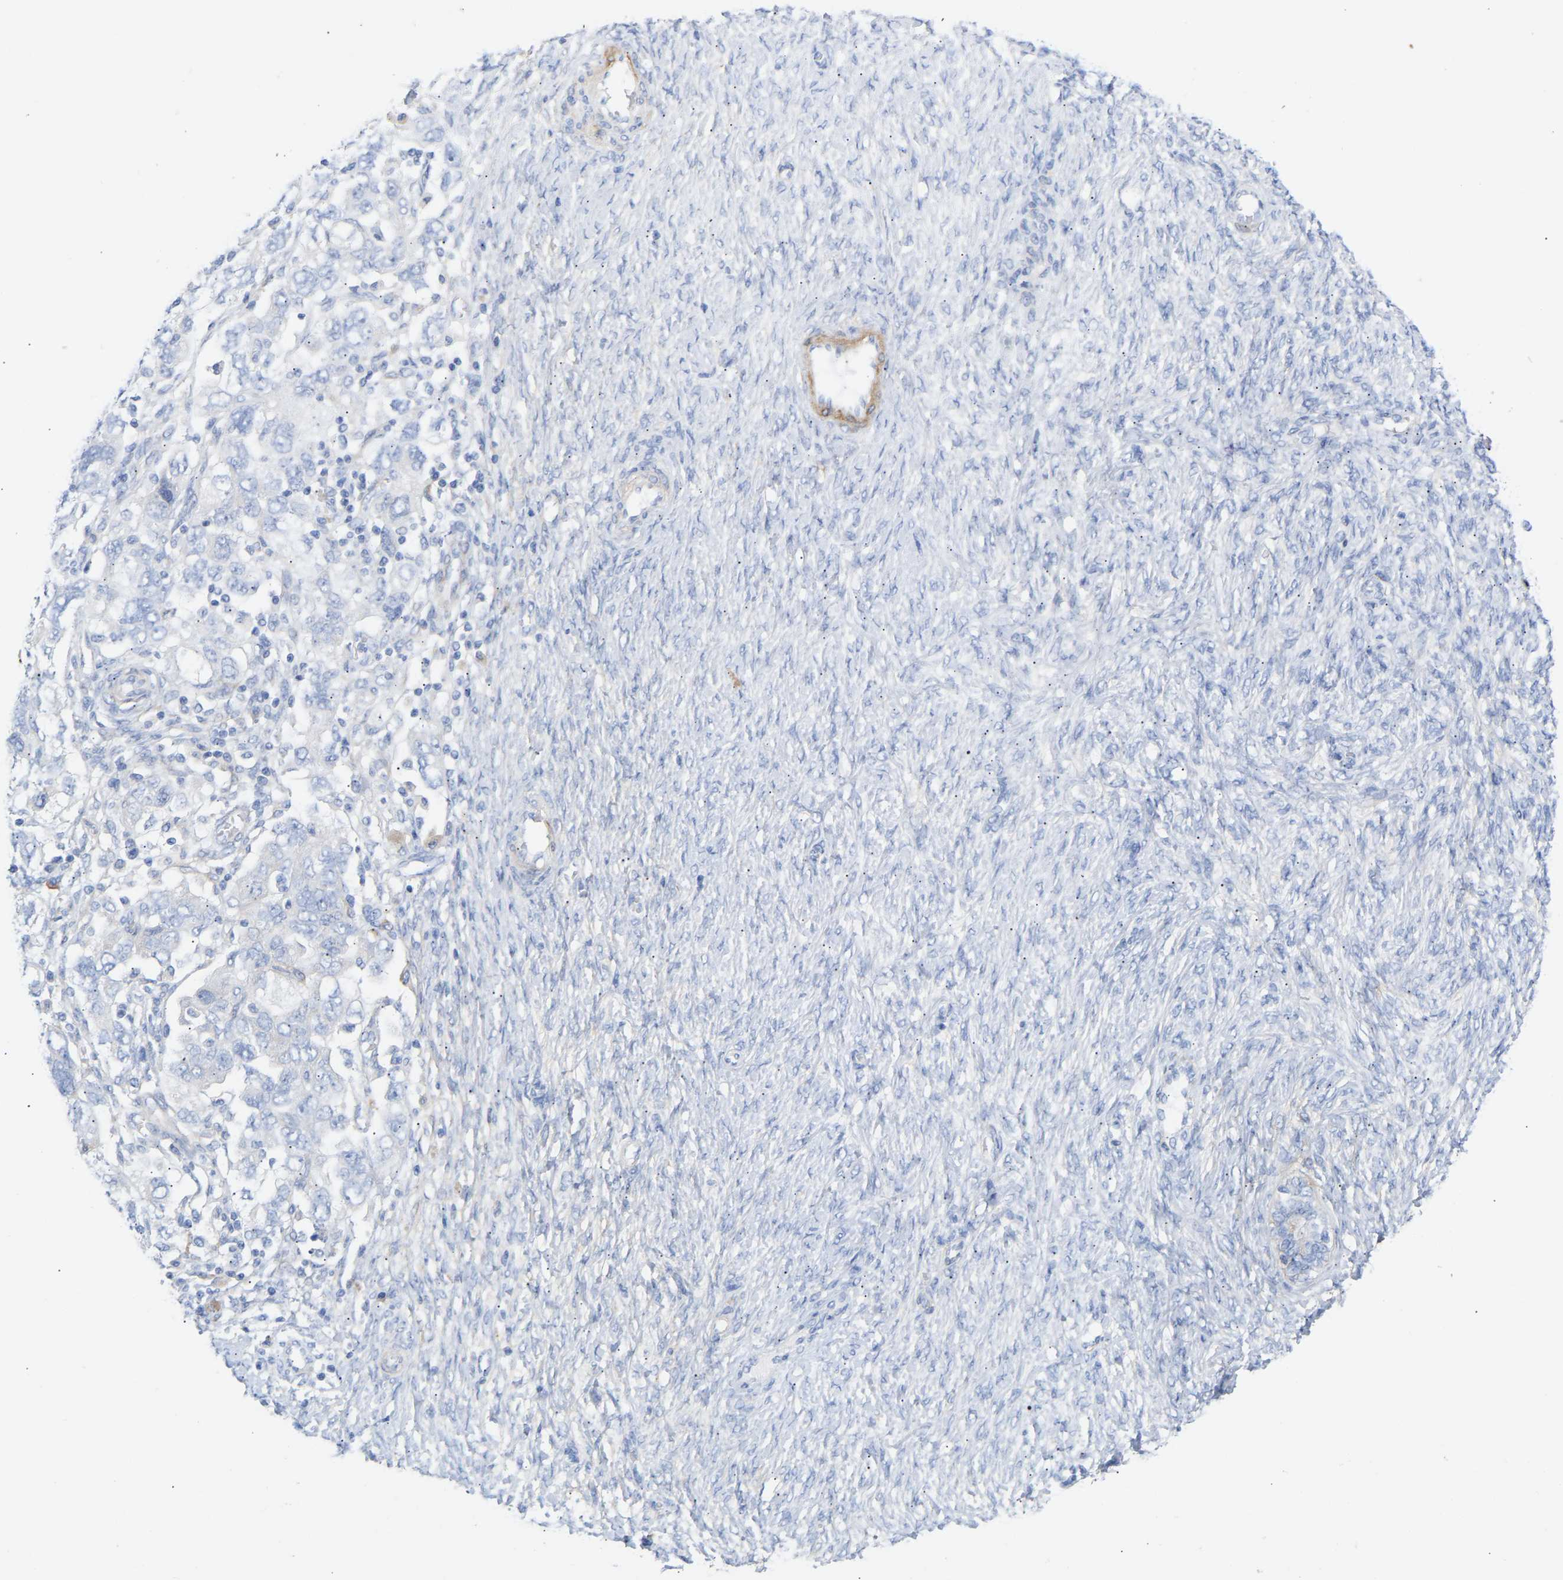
{"staining": {"intensity": "negative", "quantity": "none", "location": "none"}, "tissue": "ovarian cancer", "cell_type": "Tumor cells", "image_type": "cancer", "snomed": [{"axis": "morphology", "description": "Carcinoma, NOS"}, {"axis": "morphology", "description": "Cystadenocarcinoma, serous, NOS"}, {"axis": "topography", "description": "Ovary"}], "caption": "Image shows no protein positivity in tumor cells of ovarian cancer tissue.", "gene": "AMPH", "patient": {"sex": "female", "age": 69}}